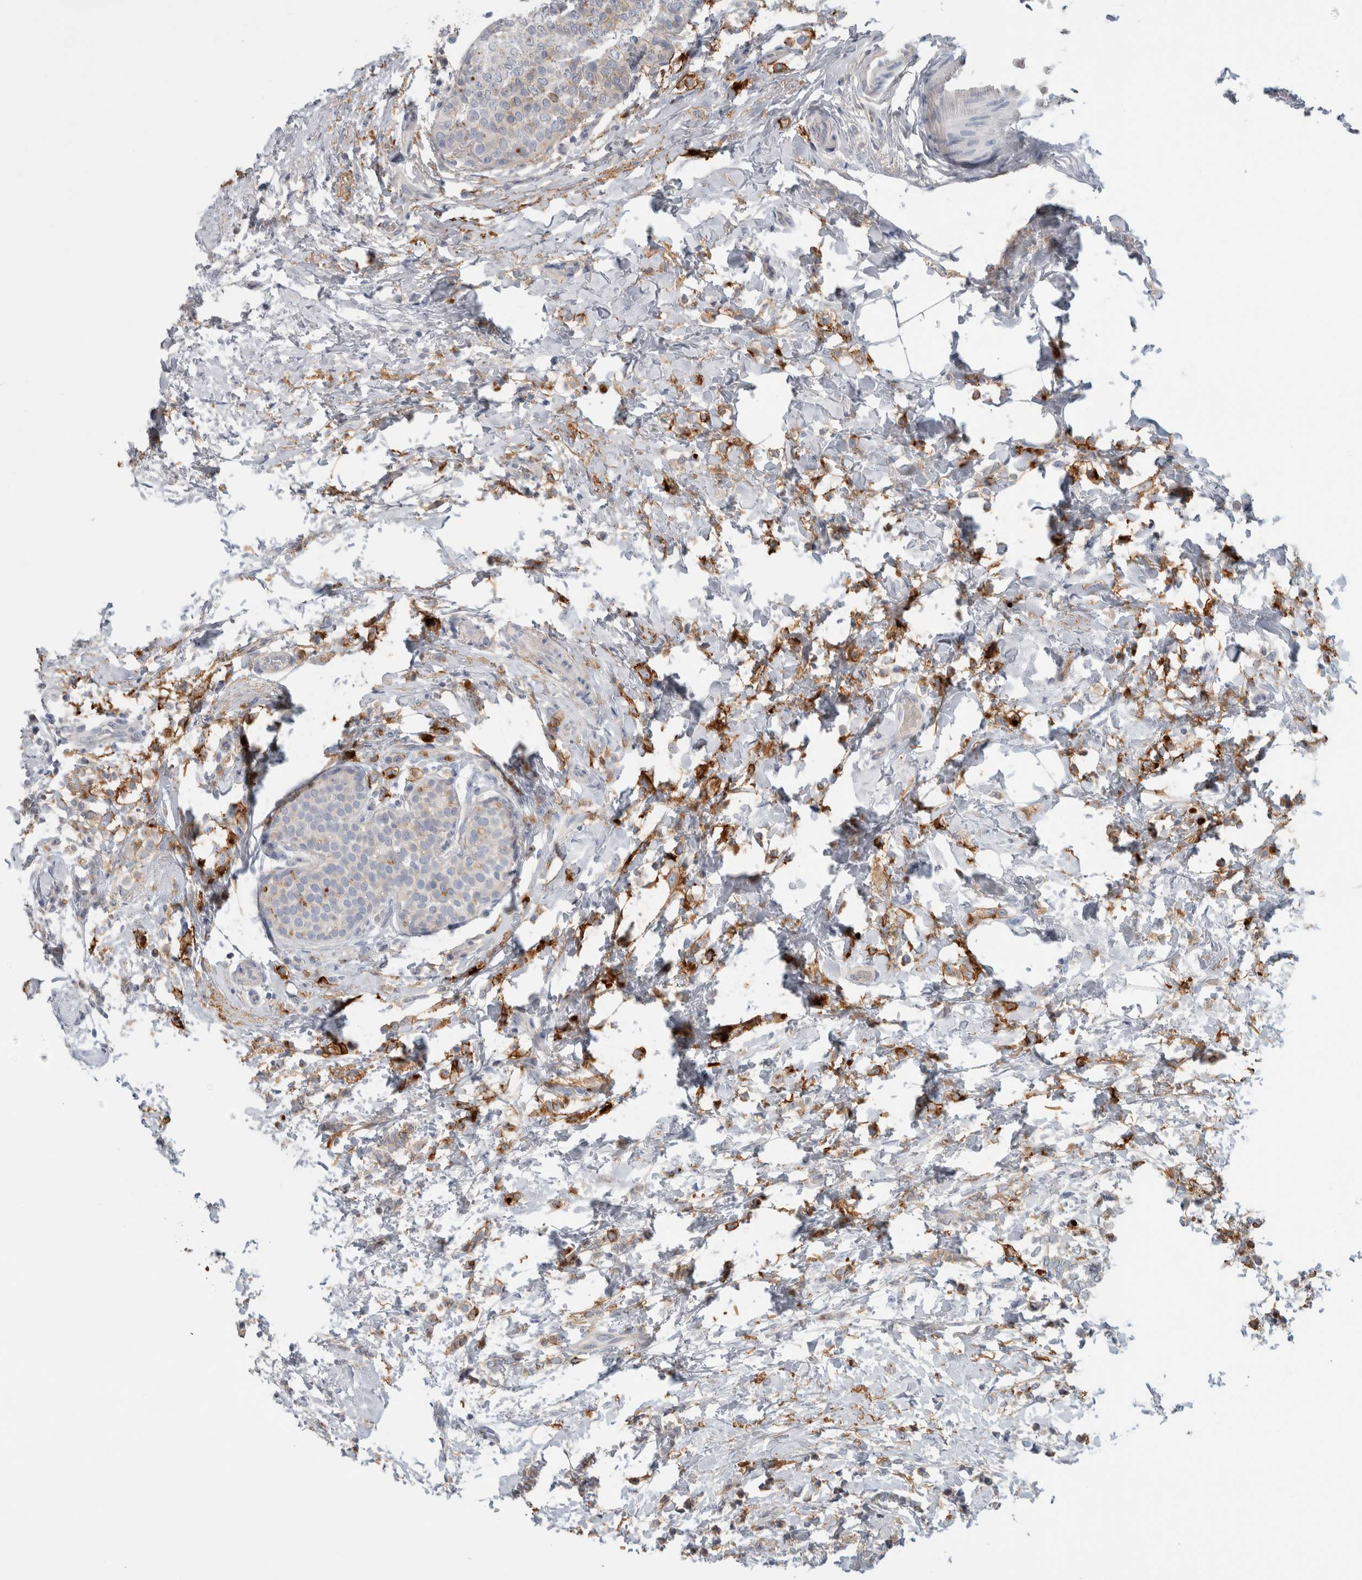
{"staining": {"intensity": "weak", "quantity": "<25%", "location": "cytoplasmic/membranous"}, "tissue": "breast cancer", "cell_type": "Tumor cells", "image_type": "cancer", "snomed": [{"axis": "morphology", "description": "Lobular carcinoma"}, {"axis": "topography", "description": "Breast"}], "caption": "This is an immunohistochemistry (IHC) image of breast lobular carcinoma. There is no positivity in tumor cells.", "gene": "CD55", "patient": {"sex": "female", "age": 50}}